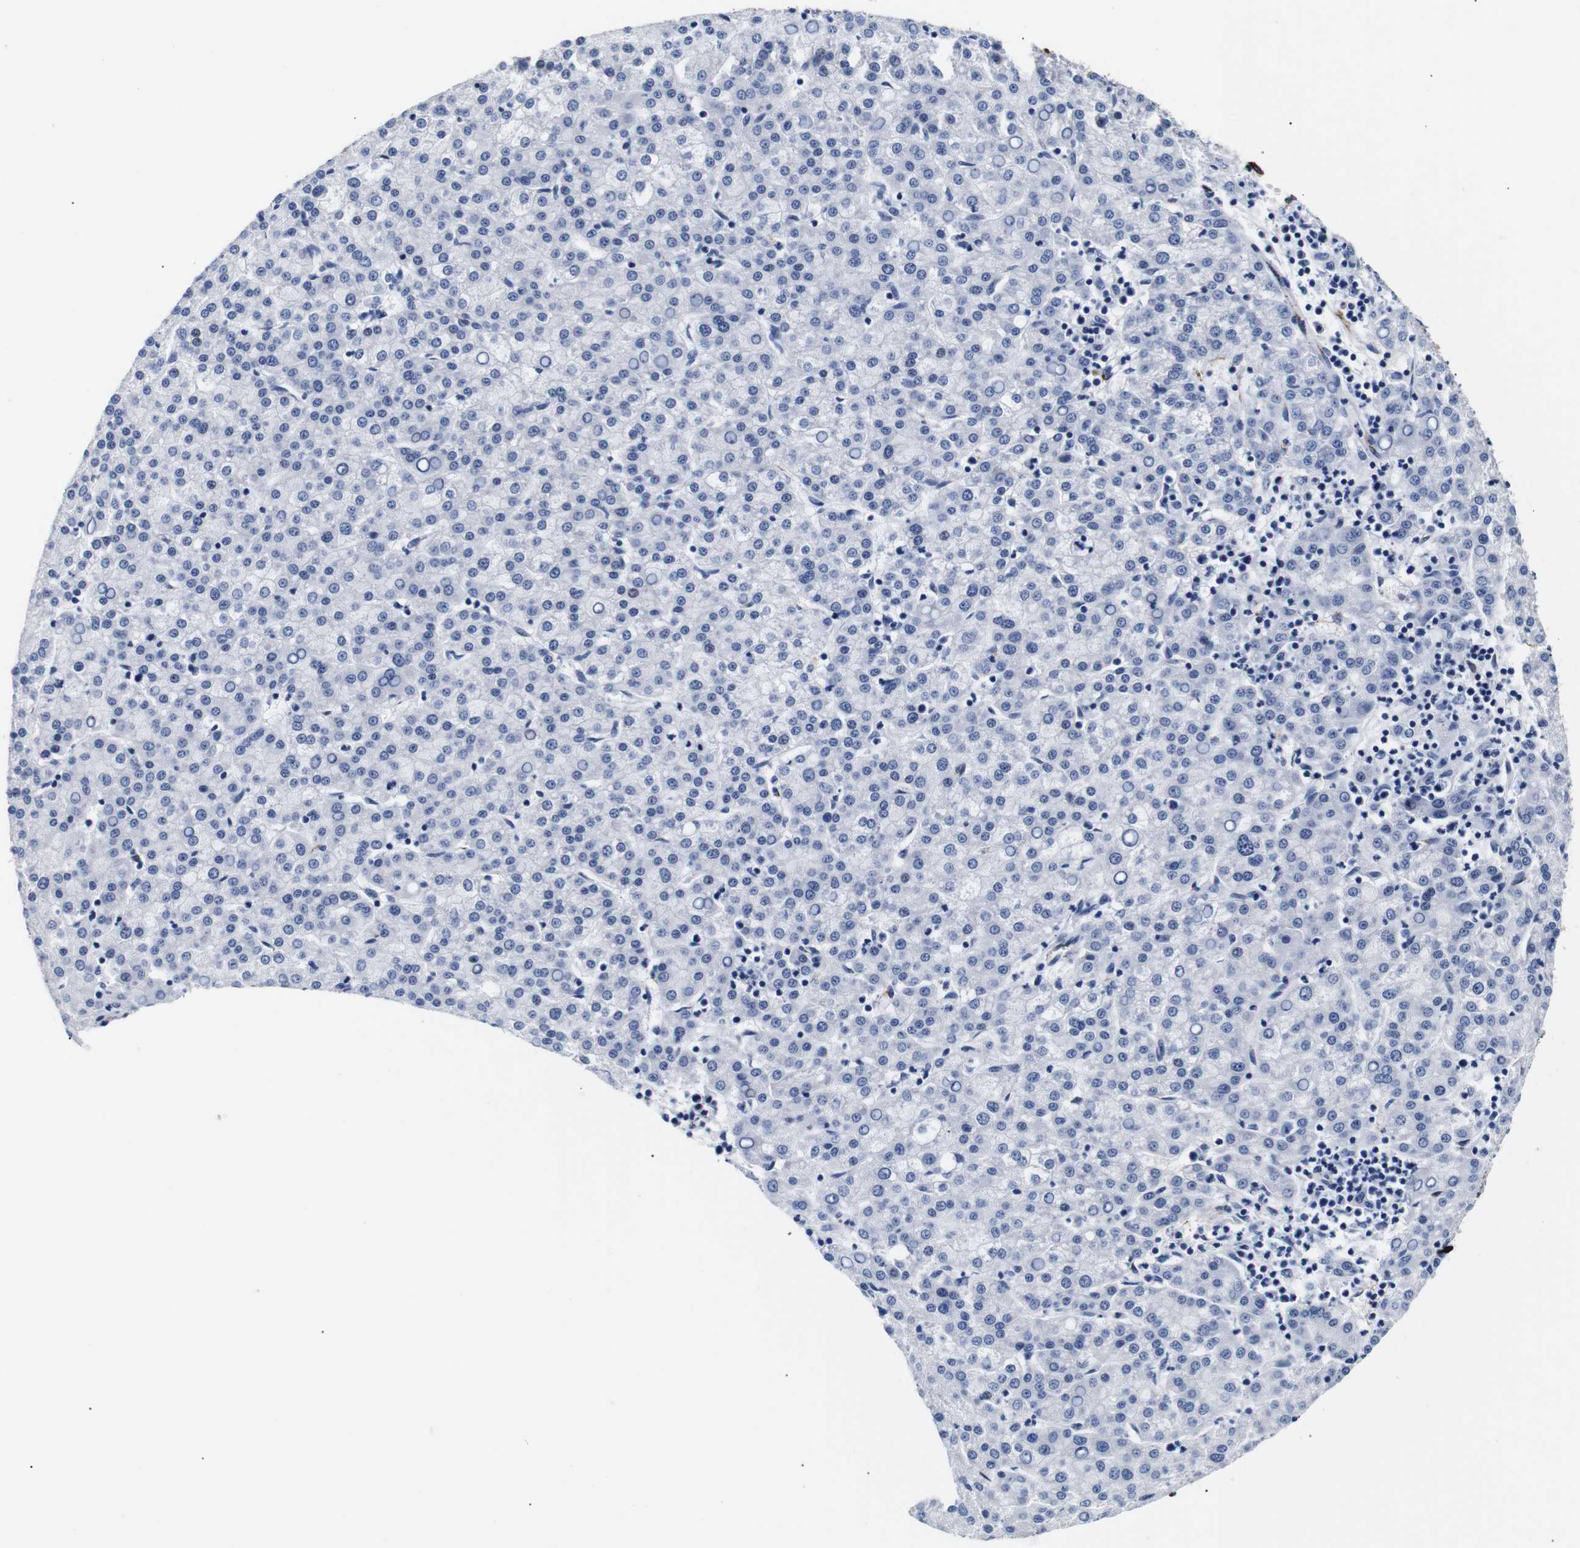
{"staining": {"intensity": "negative", "quantity": "none", "location": "none"}, "tissue": "liver cancer", "cell_type": "Tumor cells", "image_type": "cancer", "snomed": [{"axis": "morphology", "description": "Carcinoma, Hepatocellular, NOS"}, {"axis": "topography", "description": "Liver"}], "caption": "This photomicrograph is of liver hepatocellular carcinoma stained with IHC to label a protein in brown with the nuclei are counter-stained blue. There is no expression in tumor cells.", "gene": "MUC4", "patient": {"sex": "female", "age": 58}}